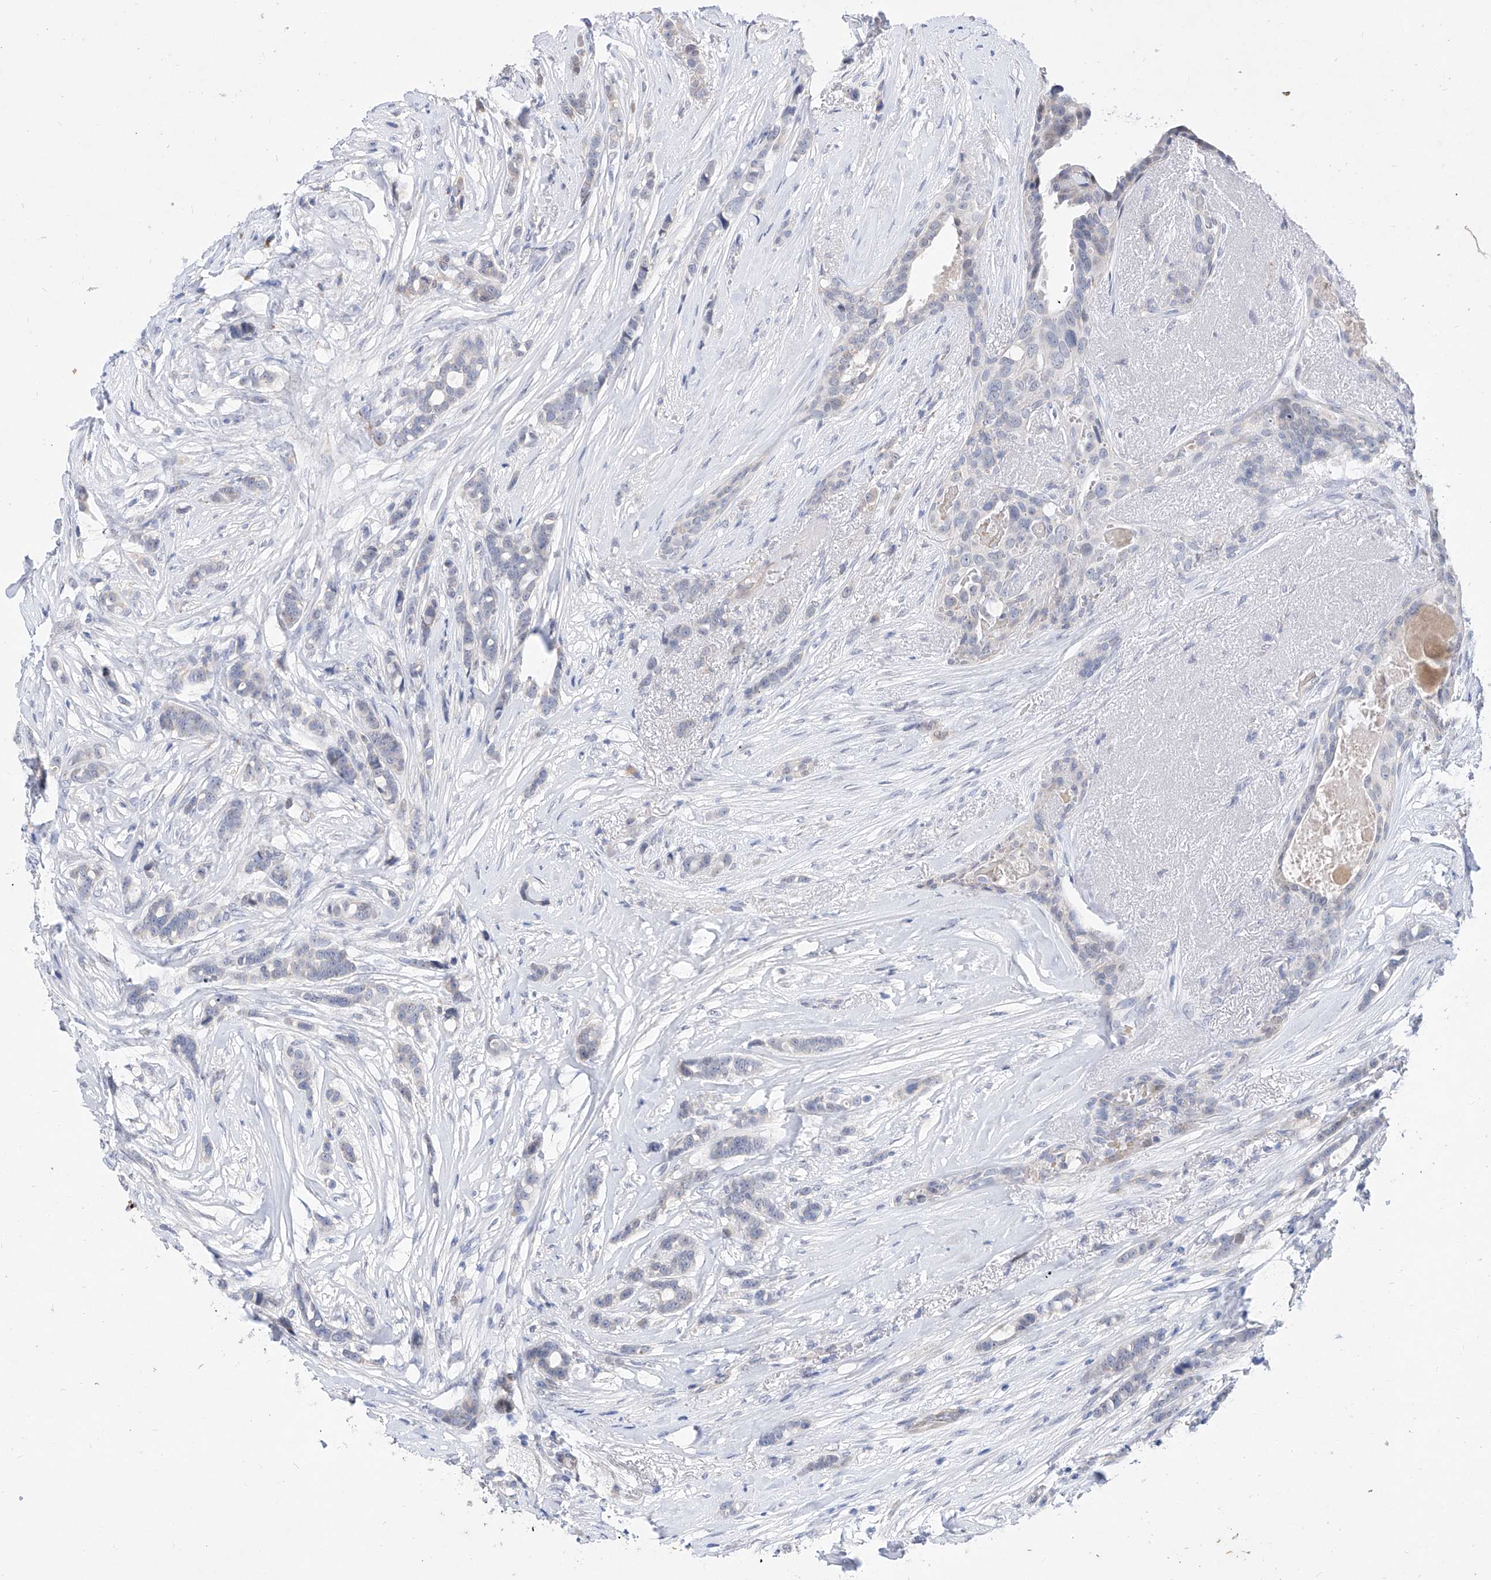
{"staining": {"intensity": "weak", "quantity": "<25%", "location": "cytoplasmic/membranous"}, "tissue": "breast cancer", "cell_type": "Tumor cells", "image_type": "cancer", "snomed": [{"axis": "morphology", "description": "Lobular carcinoma"}, {"axis": "topography", "description": "Breast"}], "caption": "Breast cancer stained for a protein using immunohistochemistry (IHC) exhibits no staining tumor cells.", "gene": "BPTF", "patient": {"sex": "female", "age": 51}}